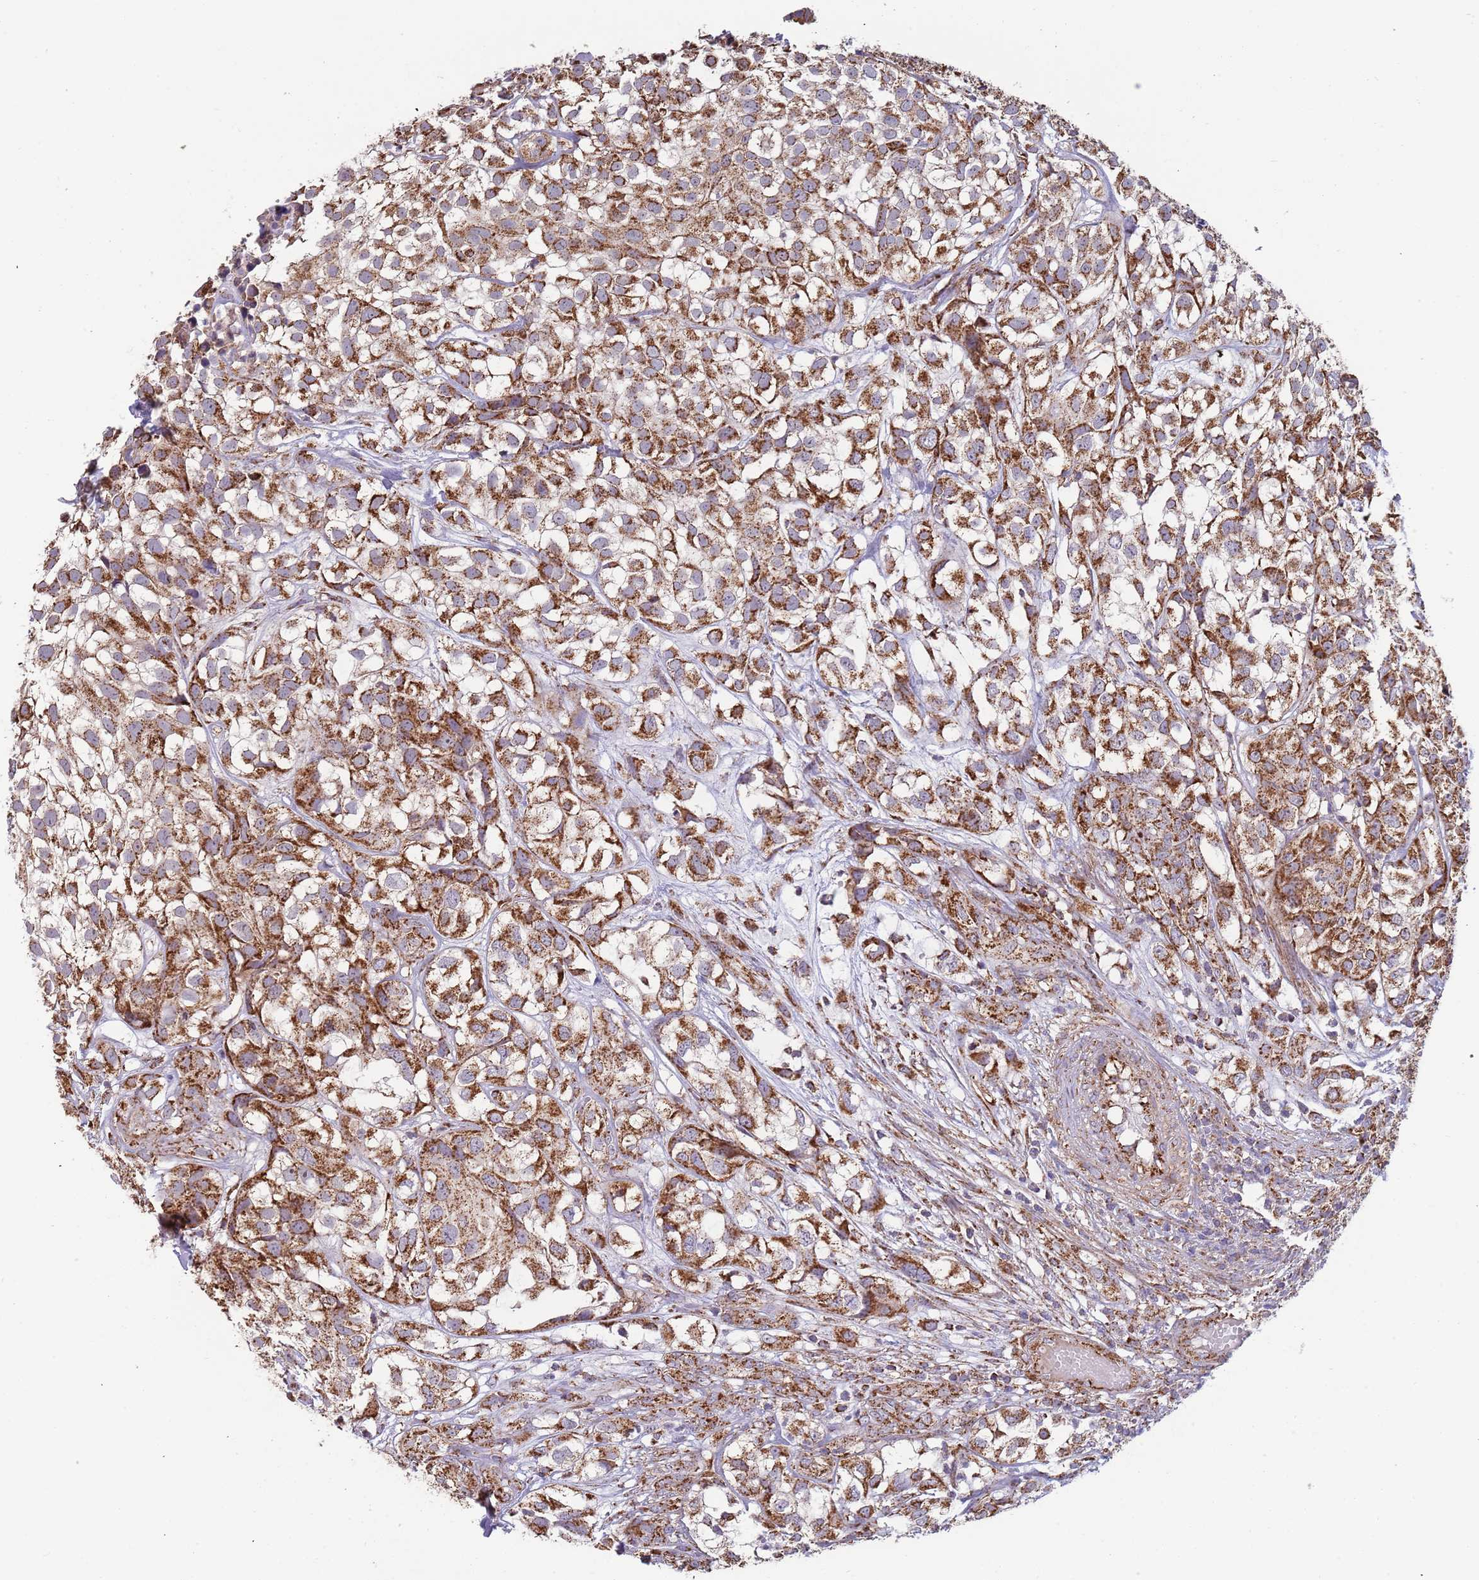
{"staining": {"intensity": "moderate", "quantity": ">75%", "location": "cytoplasmic/membranous"}, "tissue": "urothelial cancer", "cell_type": "Tumor cells", "image_type": "cancer", "snomed": [{"axis": "morphology", "description": "Urothelial carcinoma, High grade"}, {"axis": "topography", "description": "Urinary bladder"}], "caption": "Protein expression by immunohistochemistry reveals moderate cytoplasmic/membranous staining in about >75% of tumor cells in urothelial carcinoma (high-grade).", "gene": "VPS16", "patient": {"sex": "male", "age": 56}}